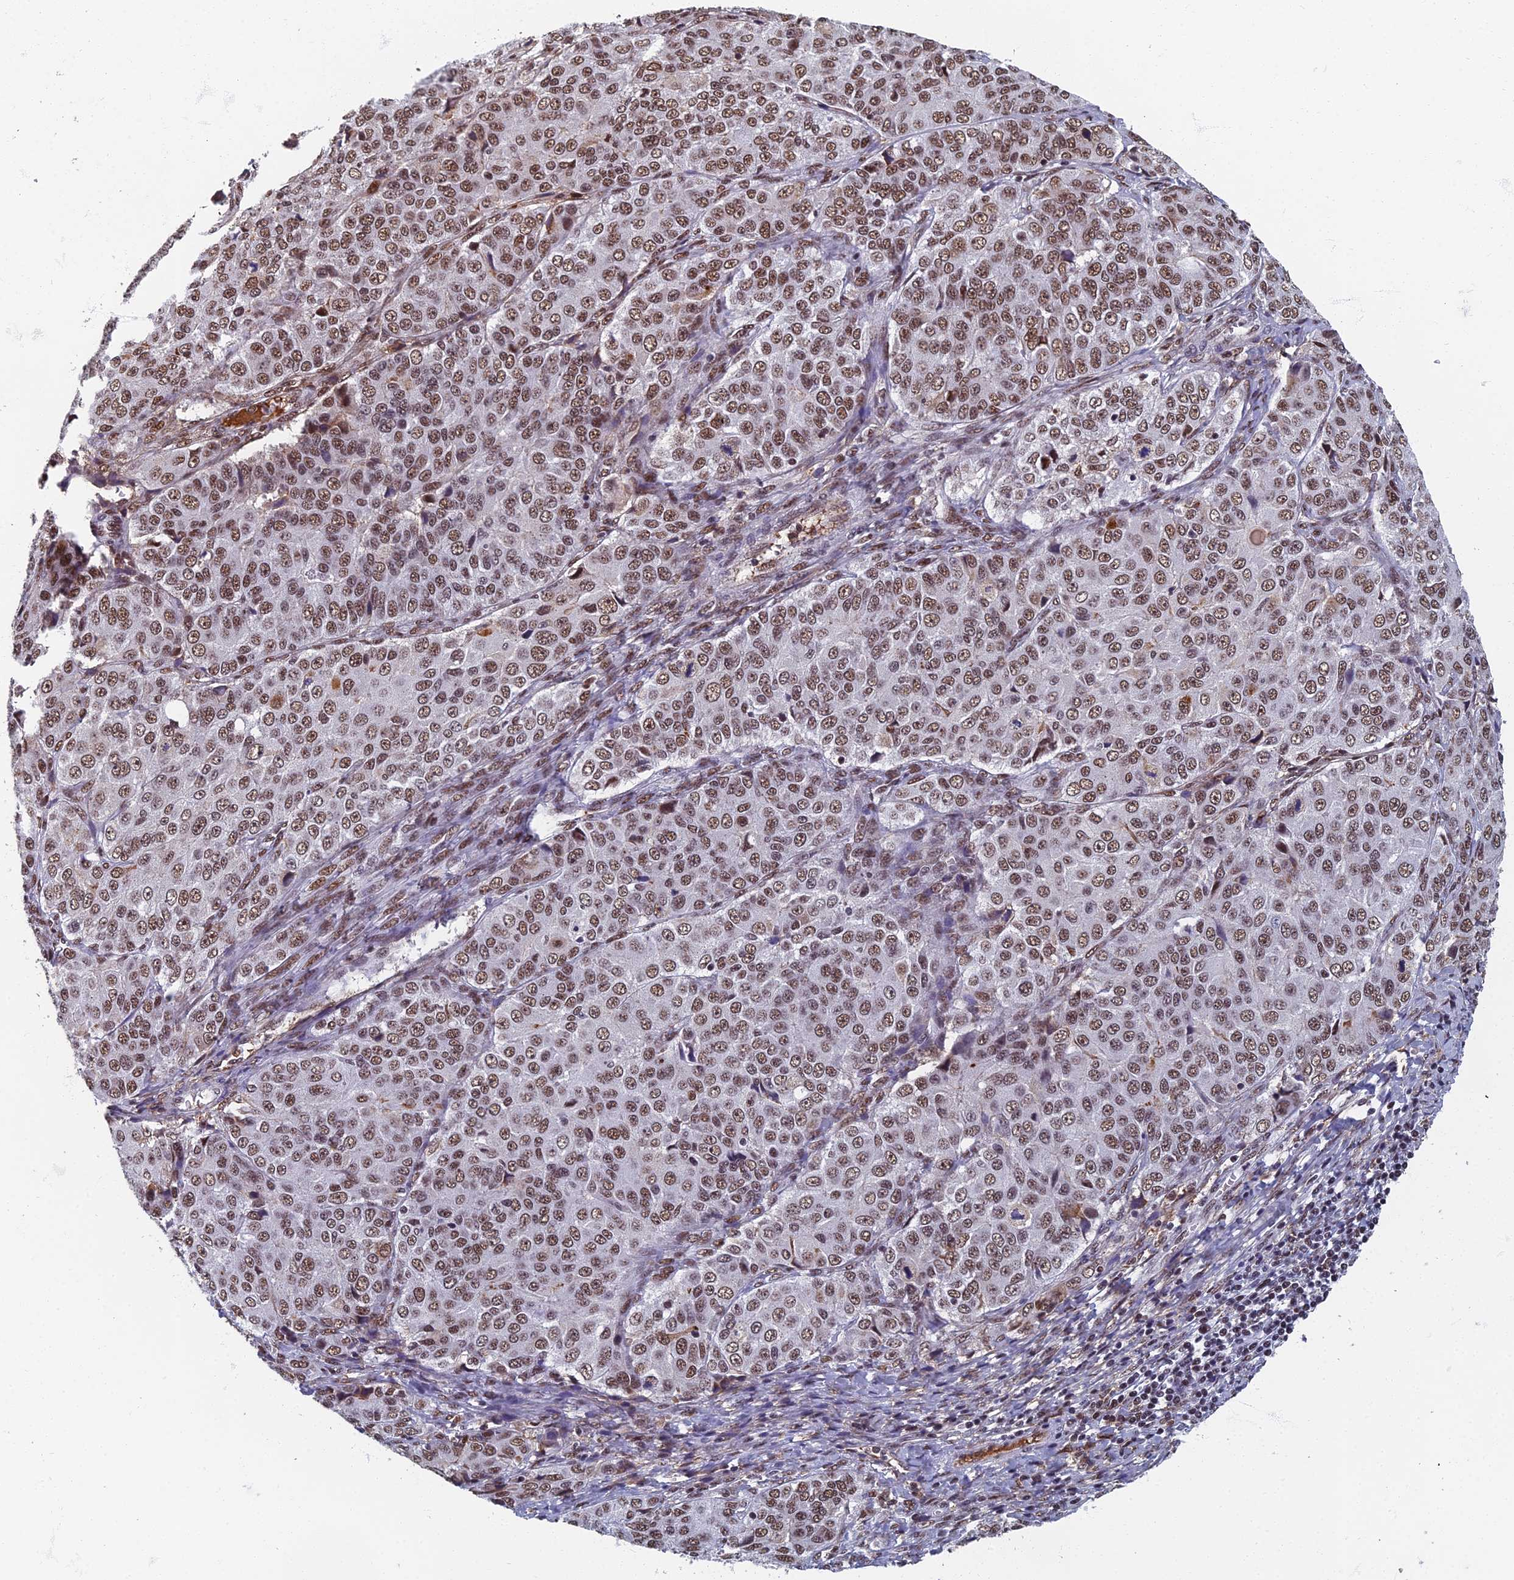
{"staining": {"intensity": "moderate", "quantity": ">75%", "location": "nuclear"}, "tissue": "ovarian cancer", "cell_type": "Tumor cells", "image_type": "cancer", "snomed": [{"axis": "morphology", "description": "Carcinoma, endometroid"}, {"axis": "topography", "description": "Ovary"}], "caption": "Immunohistochemistry (IHC) (DAB (3,3'-diaminobenzidine)) staining of ovarian endometroid carcinoma reveals moderate nuclear protein positivity in approximately >75% of tumor cells. Using DAB (brown) and hematoxylin (blue) stains, captured at high magnification using brightfield microscopy.", "gene": "TAF13", "patient": {"sex": "female", "age": 51}}